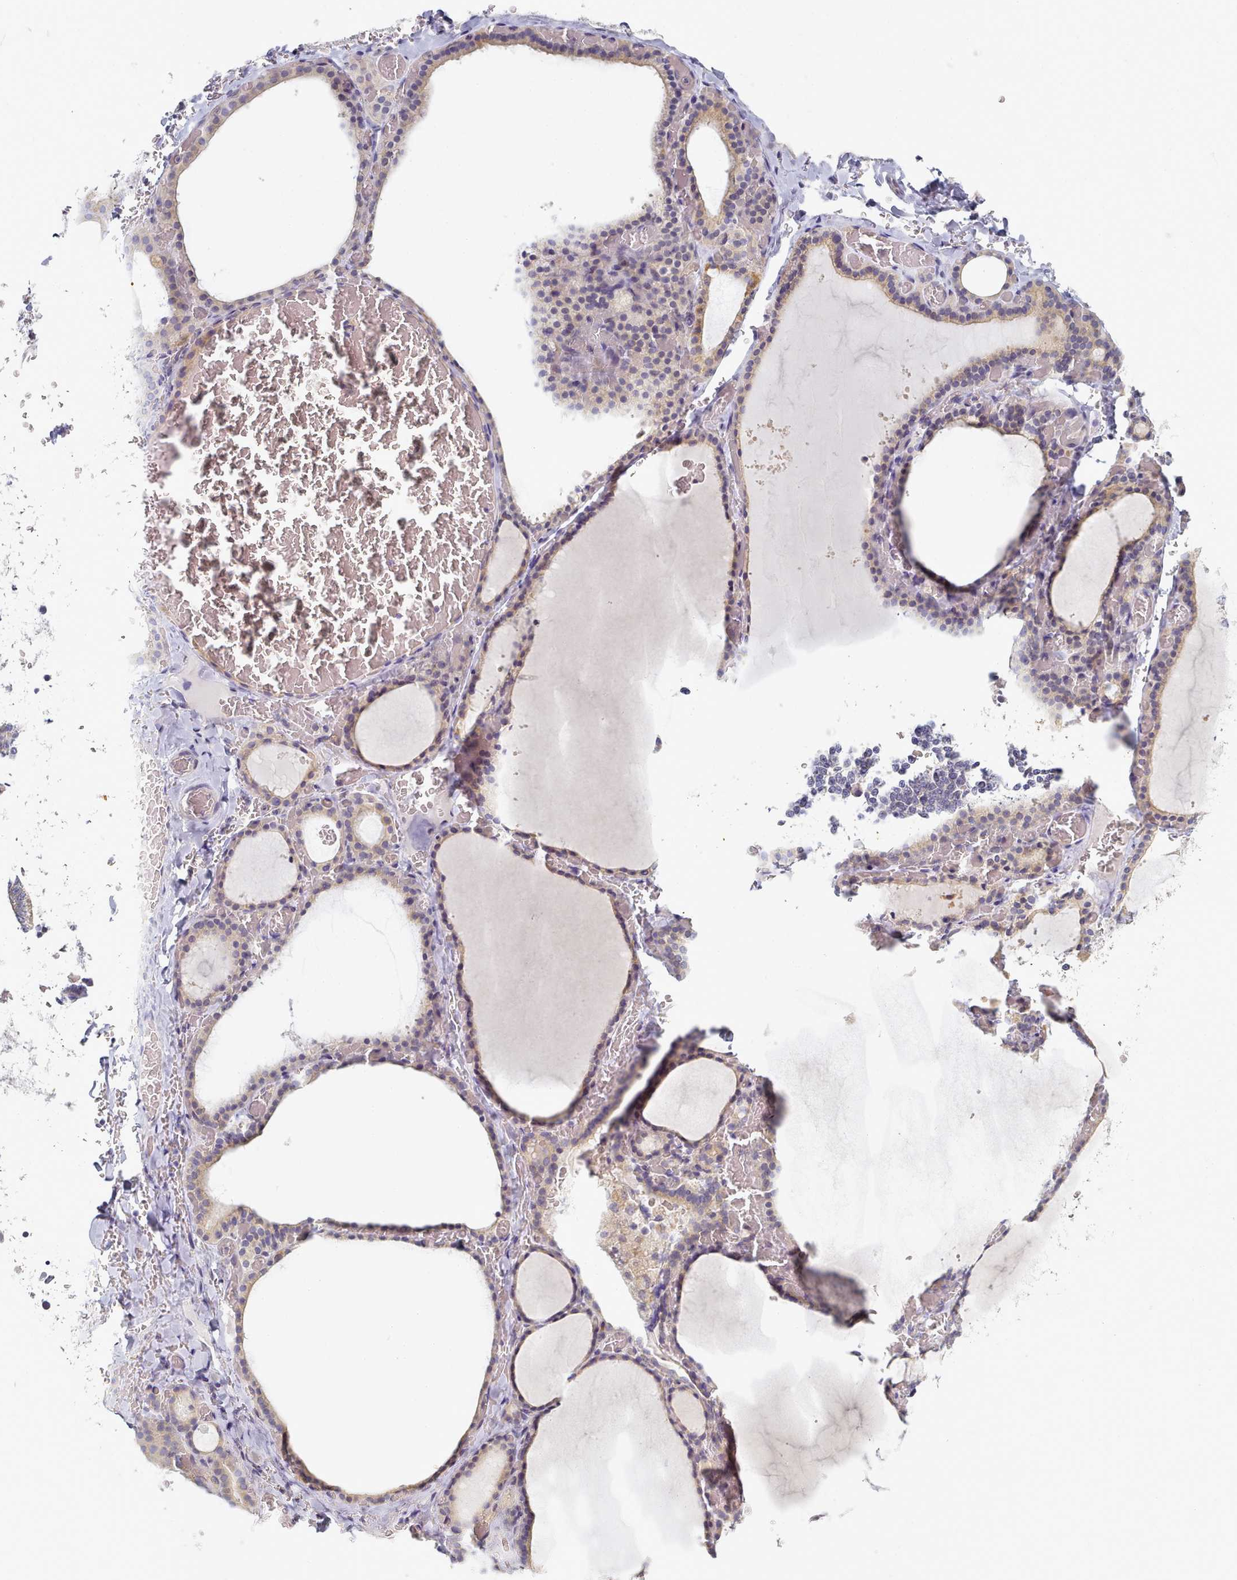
{"staining": {"intensity": "weak", "quantity": "<25%", "location": "cytoplasmic/membranous"}, "tissue": "thyroid gland", "cell_type": "Glandular cells", "image_type": "normal", "snomed": [{"axis": "morphology", "description": "Normal tissue, NOS"}, {"axis": "topography", "description": "Thyroid gland"}], "caption": "Immunohistochemical staining of unremarkable thyroid gland shows no significant positivity in glandular cells. (Stains: DAB (3,3'-diaminobenzidine) IHC with hematoxylin counter stain, Microscopy: brightfield microscopy at high magnification).", "gene": "TYW1B", "patient": {"sex": "female", "age": 39}}